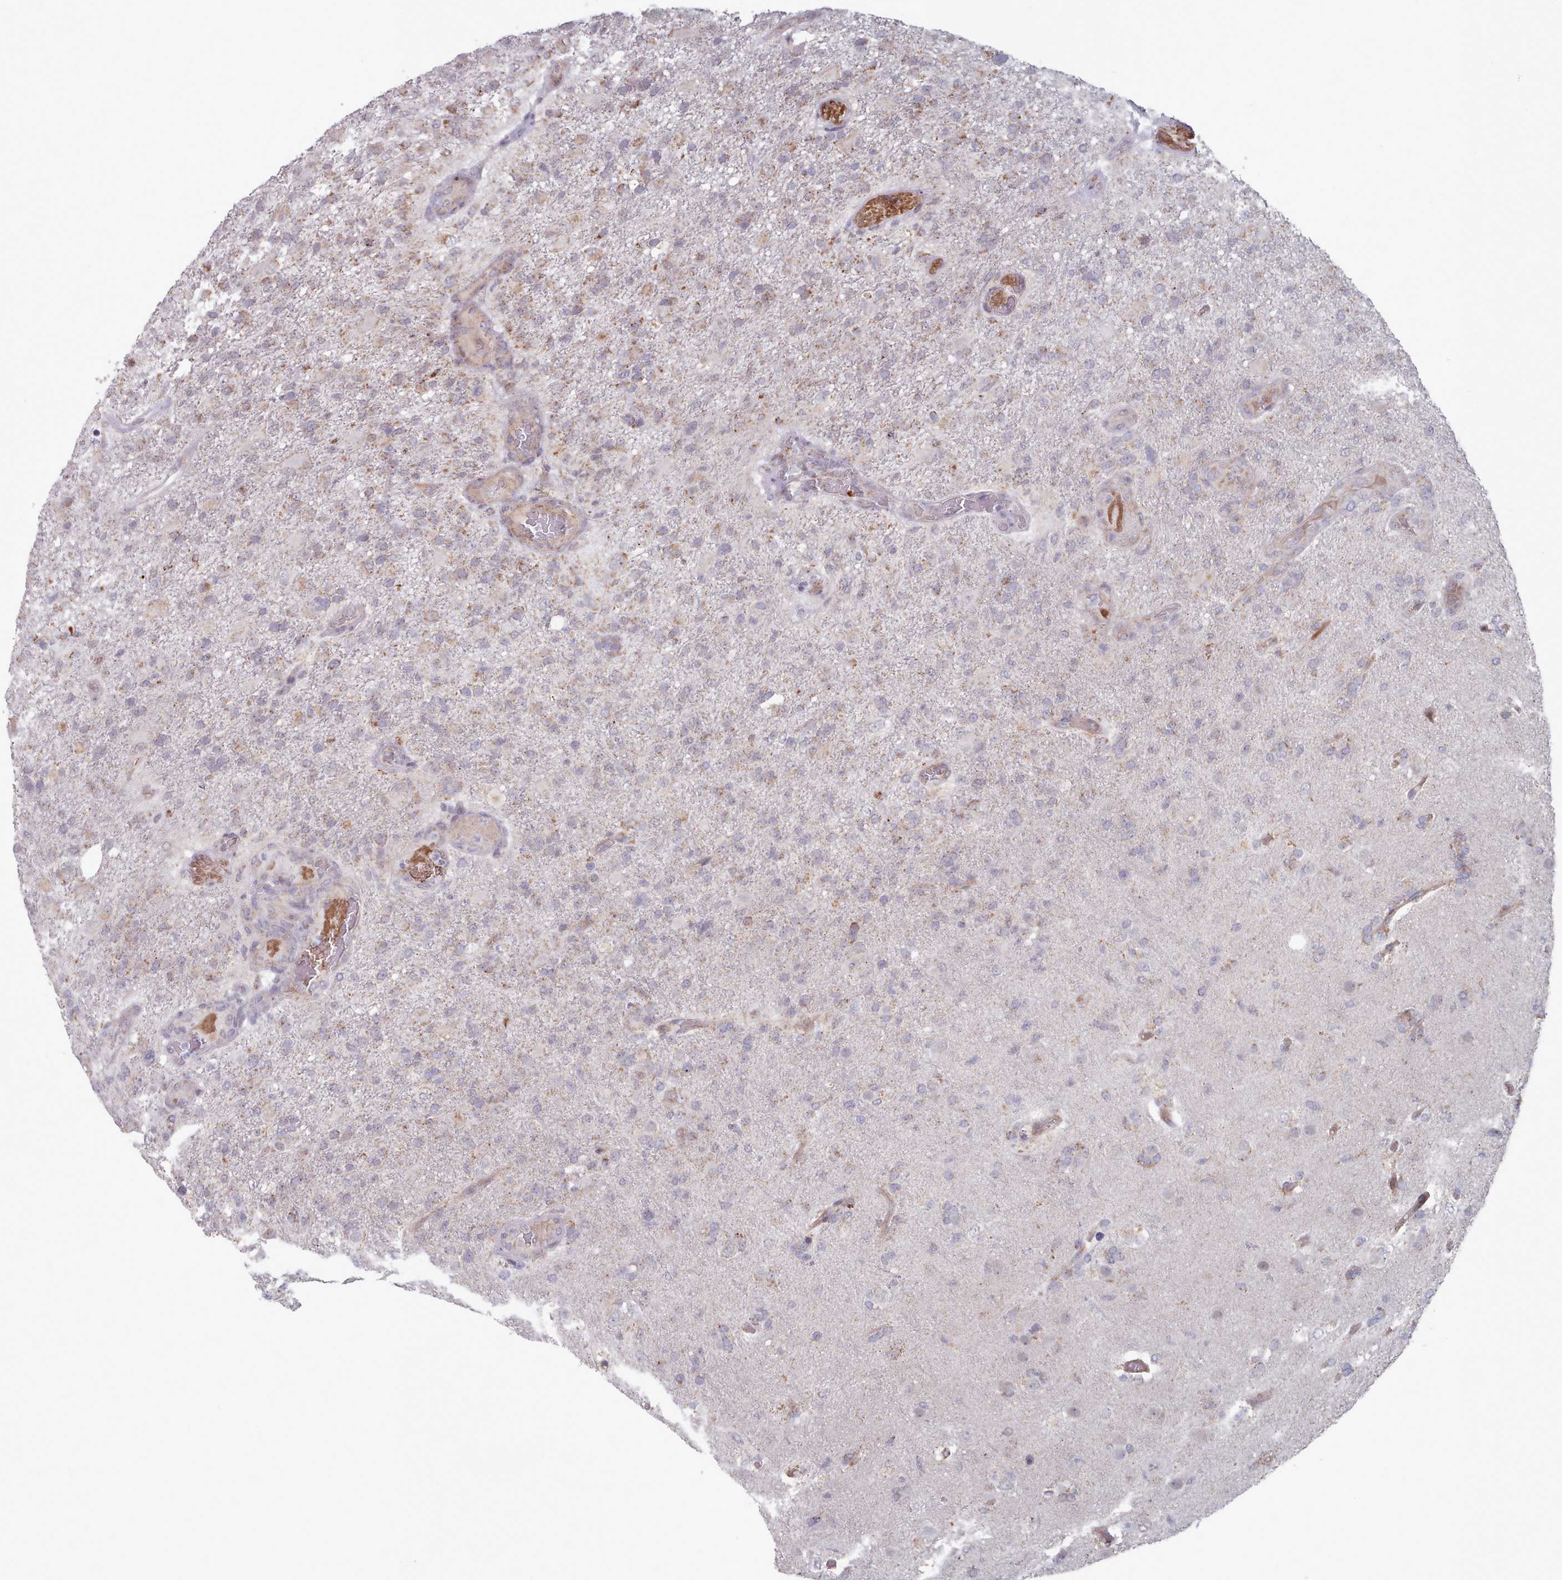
{"staining": {"intensity": "weak", "quantity": "25%-75%", "location": "cytoplasmic/membranous"}, "tissue": "glioma", "cell_type": "Tumor cells", "image_type": "cancer", "snomed": [{"axis": "morphology", "description": "Glioma, malignant, High grade"}, {"axis": "topography", "description": "Brain"}], "caption": "Immunohistochemical staining of human glioma demonstrates weak cytoplasmic/membranous protein positivity in about 25%-75% of tumor cells.", "gene": "TRARG1", "patient": {"sex": "female", "age": 74}}